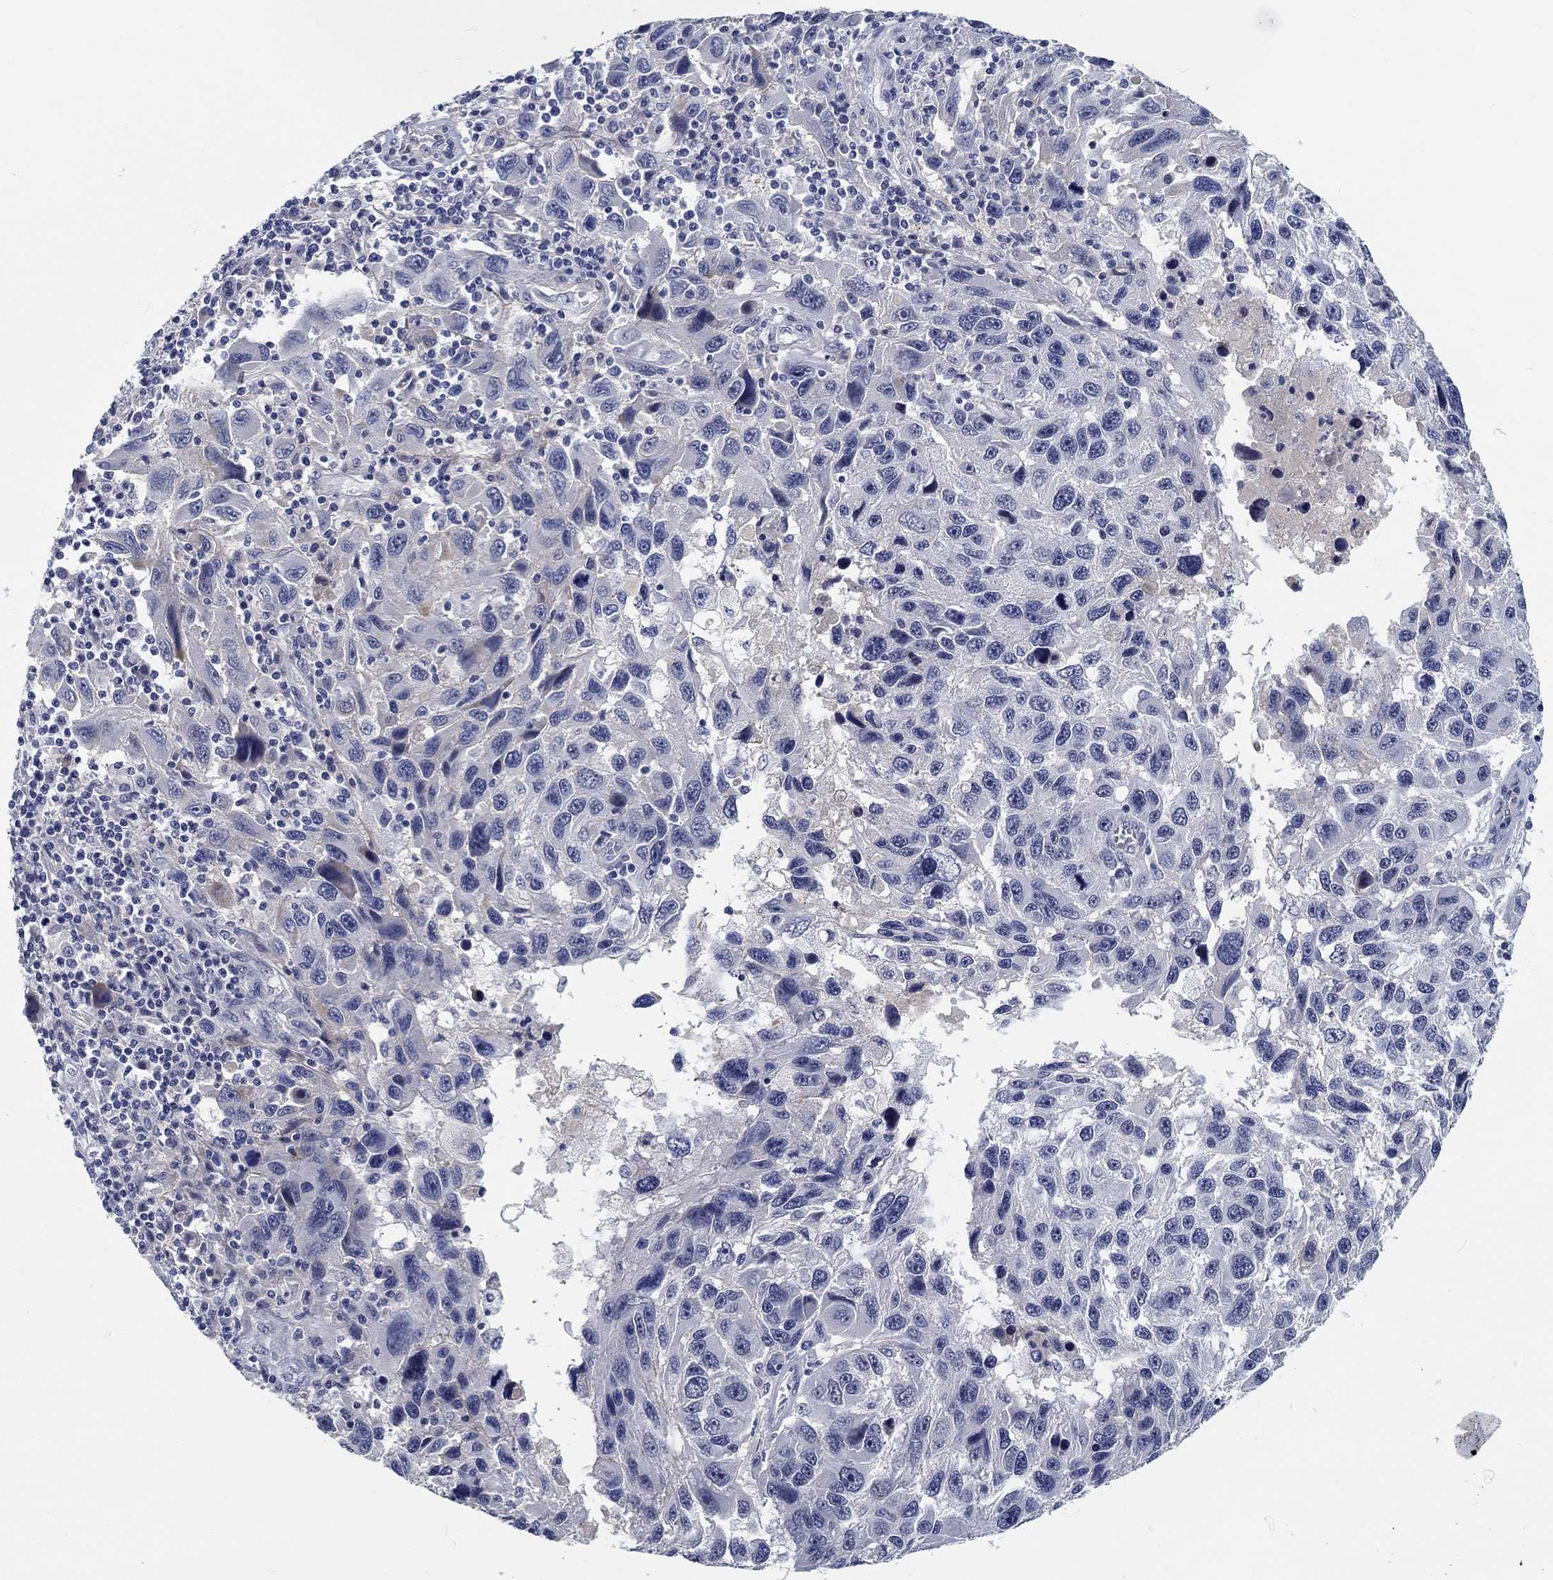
{"staining": {"intensity": "weak", "quantity": "<25%", "location": "cytoplasmic/membranous"}, "tissue": "melanoma", "cell_type": "Tumor cells", "image_type": "cancer", "snomed": [{"axis": "morphology", "description": "Malignant melanoma, NOS"}, {"axis": "topography", "description": "Skin"}], "caption": "There is no significant positivity in tumor cells of malignant melanoma.", "gene": "MYBPC1", "patient": {"sex": "male", "age": 53}}